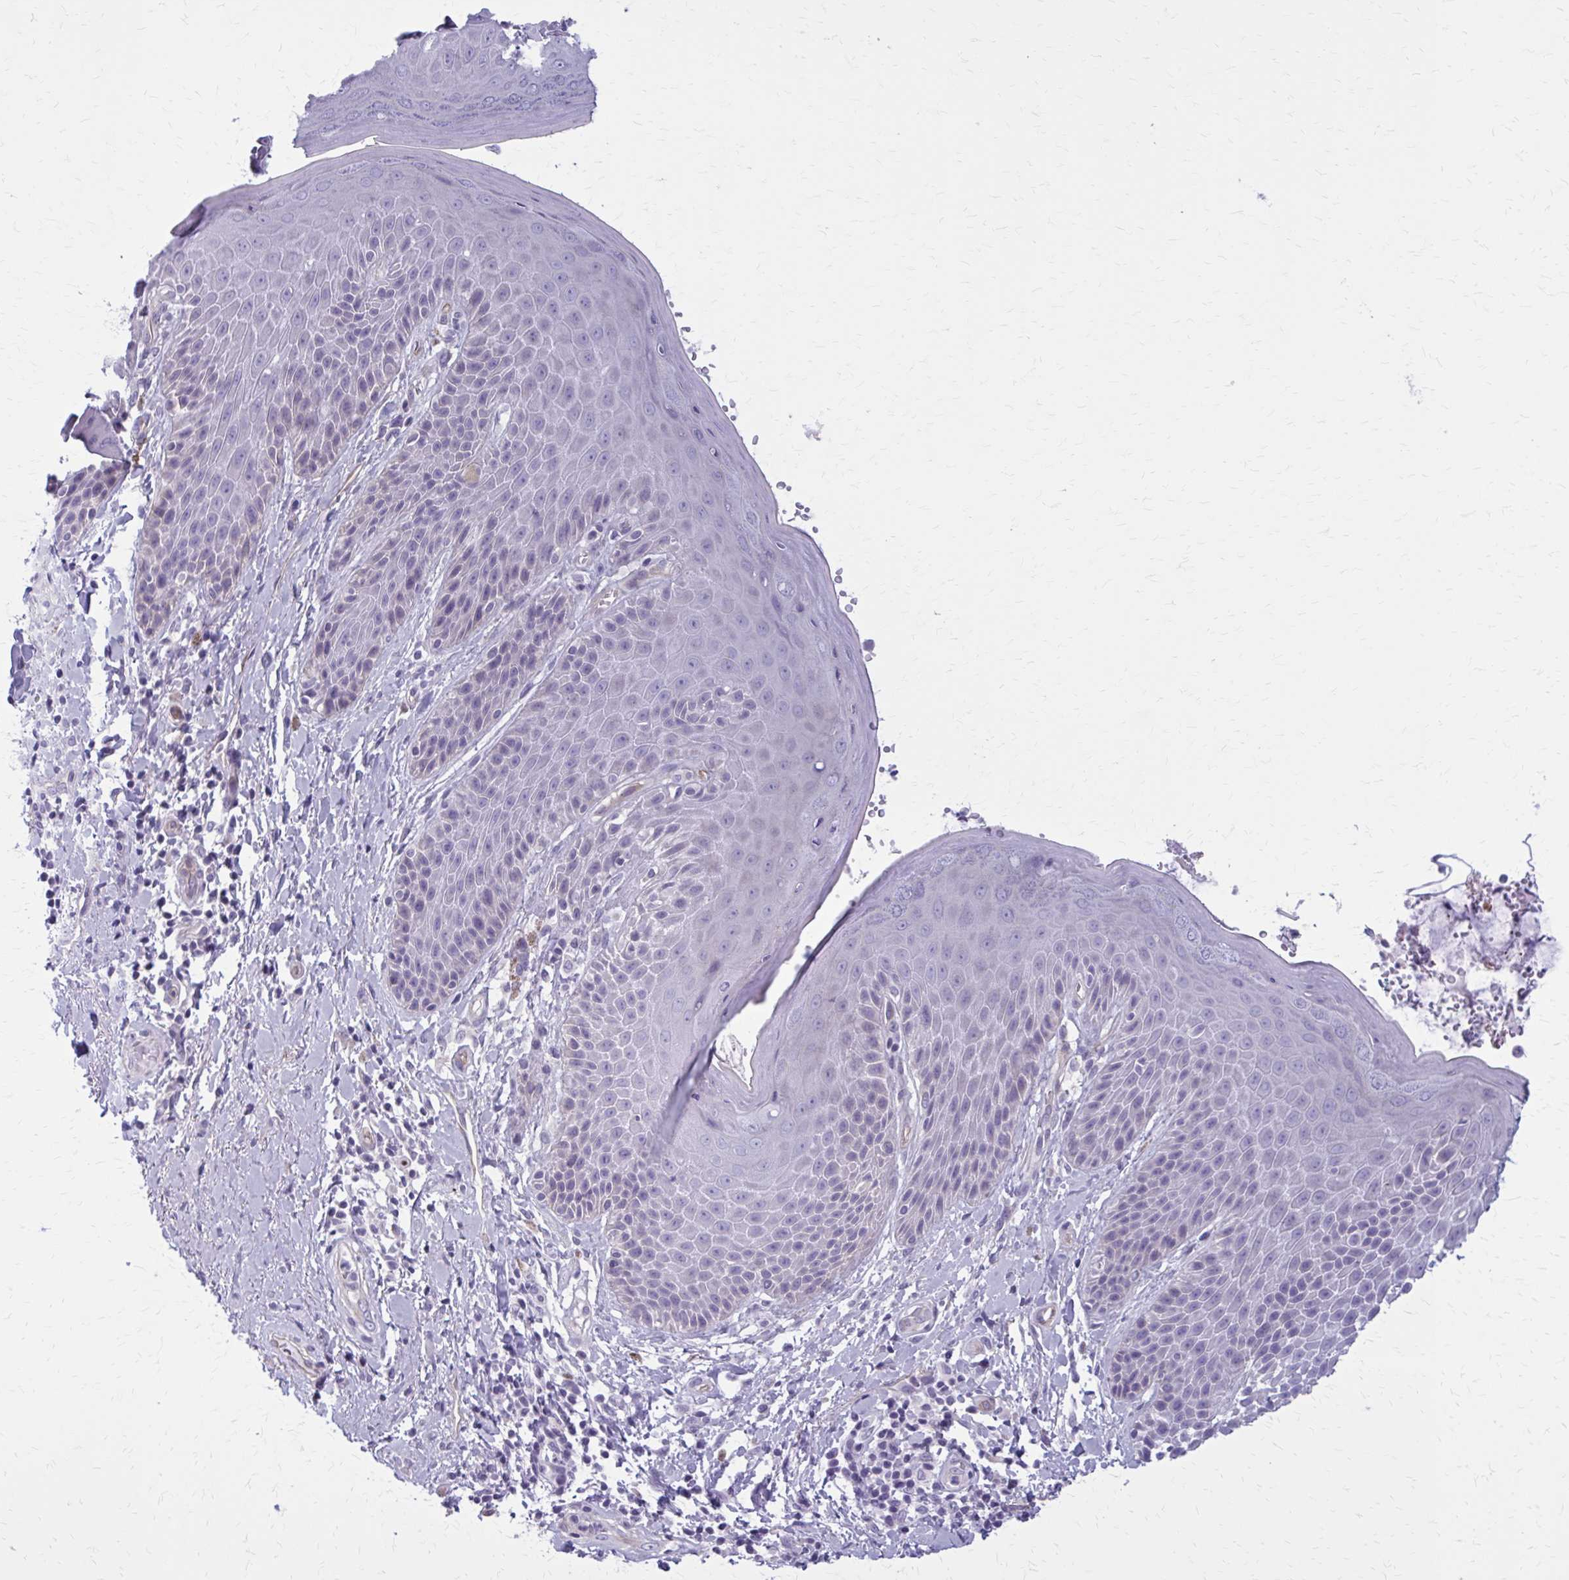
{"staining": {"intensity": "negative", "quantity": "none", "location": "none"}, "tissue": "skin", "cell_type": "Epidermal cells", "image_type": "normal", "snomed": [{"axis": "morphology", "description": "Normal tissue, NOS"}, {"axis": "topography", "description": "Anal"}, {"axis": "topography", "description": "Peripheral nerve tissue"}], "caption": "Immunohistochemistry of benign human skin exhibits no positivity in epidermal cells.", "gene": "CASQ2", "patient": {"sex": "male", "age": 51}}